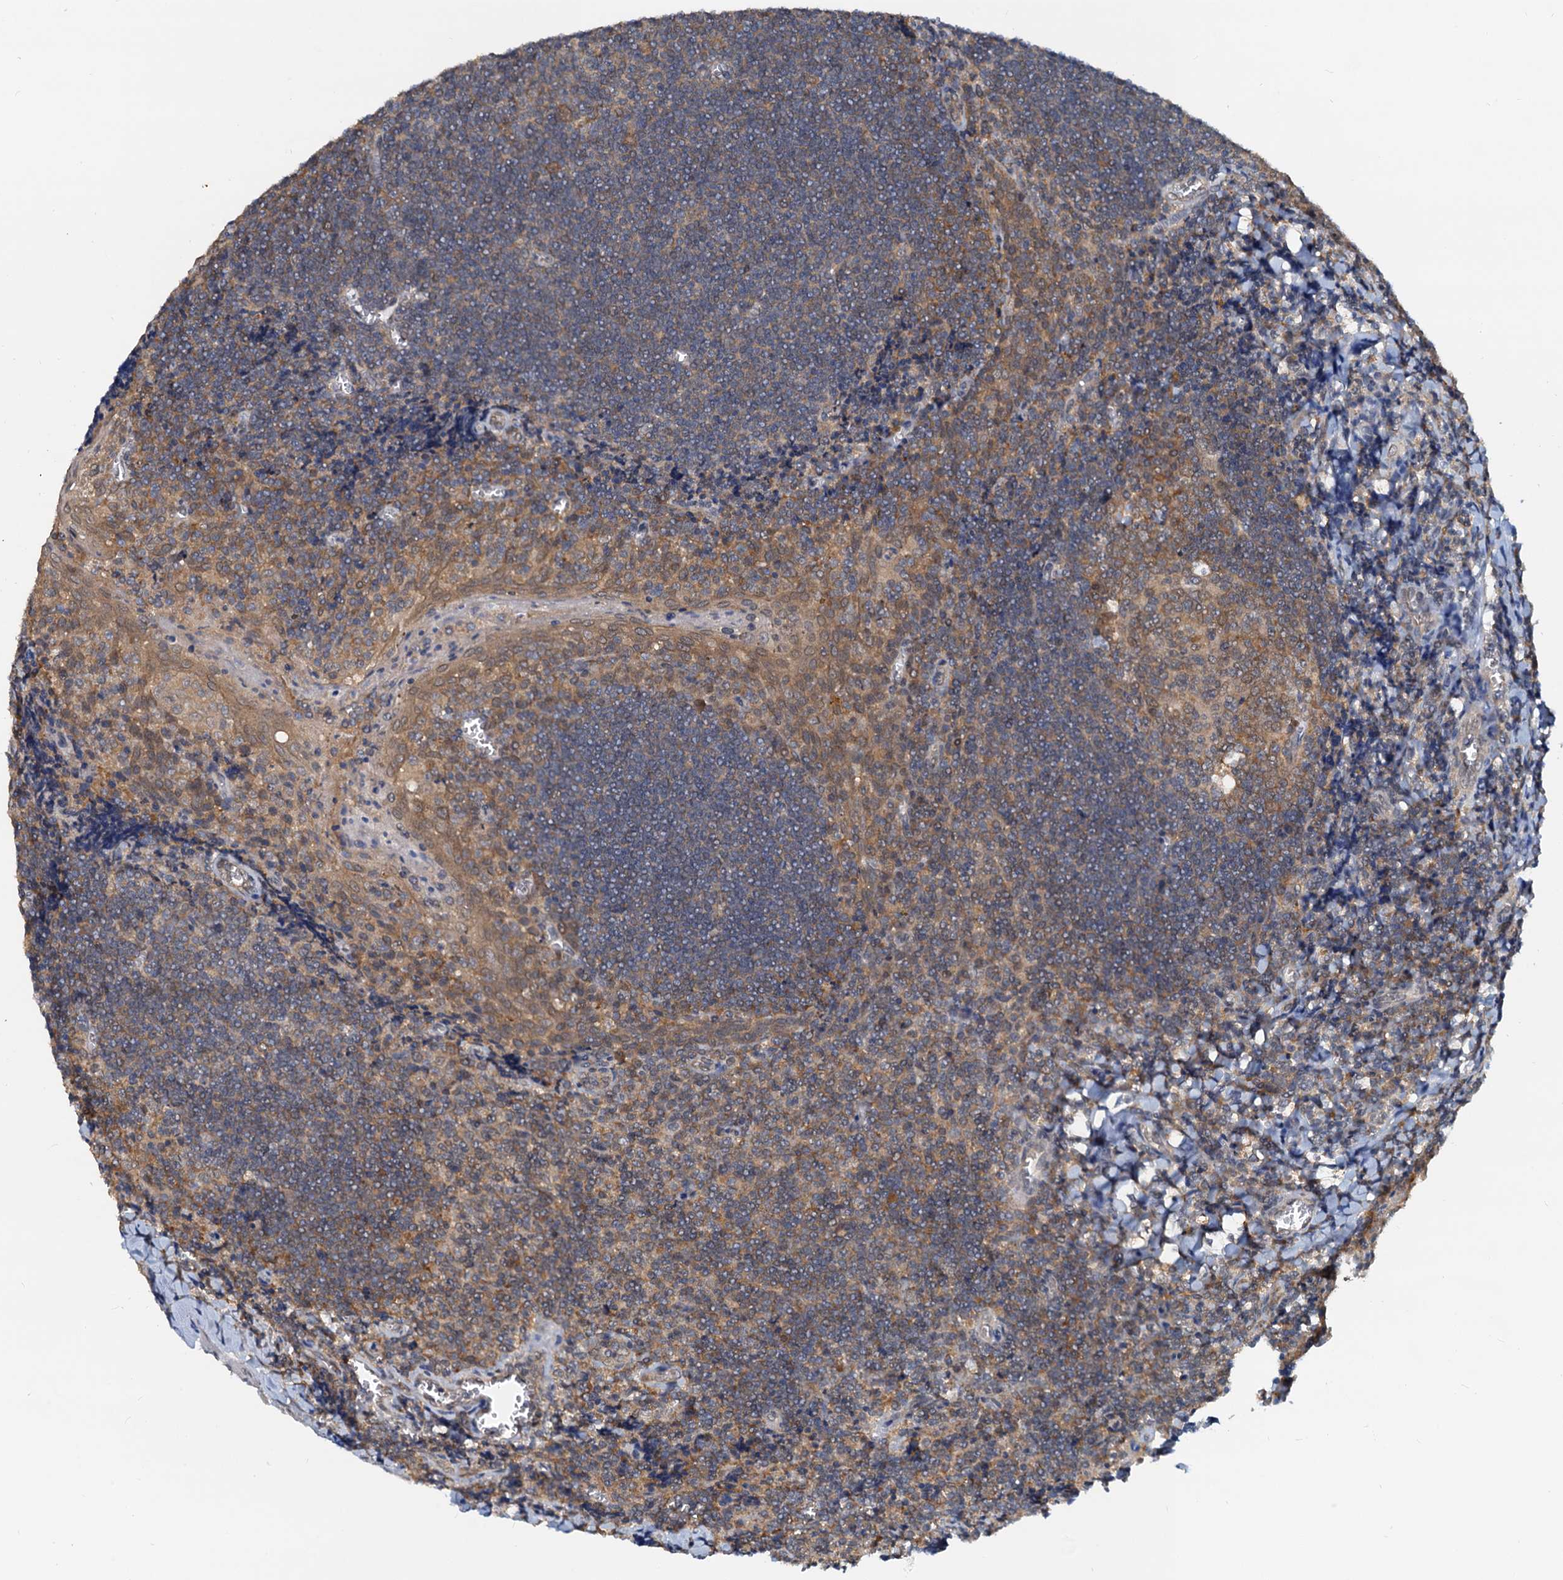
{"staining": {"intensity": "moderate", "quantity": ">75%", "location": "cytoplasmic/membranous"}, "tissue": "tonsil", "cell_type": "Germinal center cells", "image_type": "normal", "snomed": [{"axis": "morphology", "description": "Normal tissue, NOS"}, {"axis": "topography", "description": "Tonsil"}], "caption": "IHC of unremarkable tonsil displays medium levels of moderate cytoplasmic/membranous expression in about >75% of germinal center cells. (brown staining indicates protein expression, while blue staining denotes nuclei).", "gene": "PTGES3", "patient": {"sex": "male", "age": 27}}